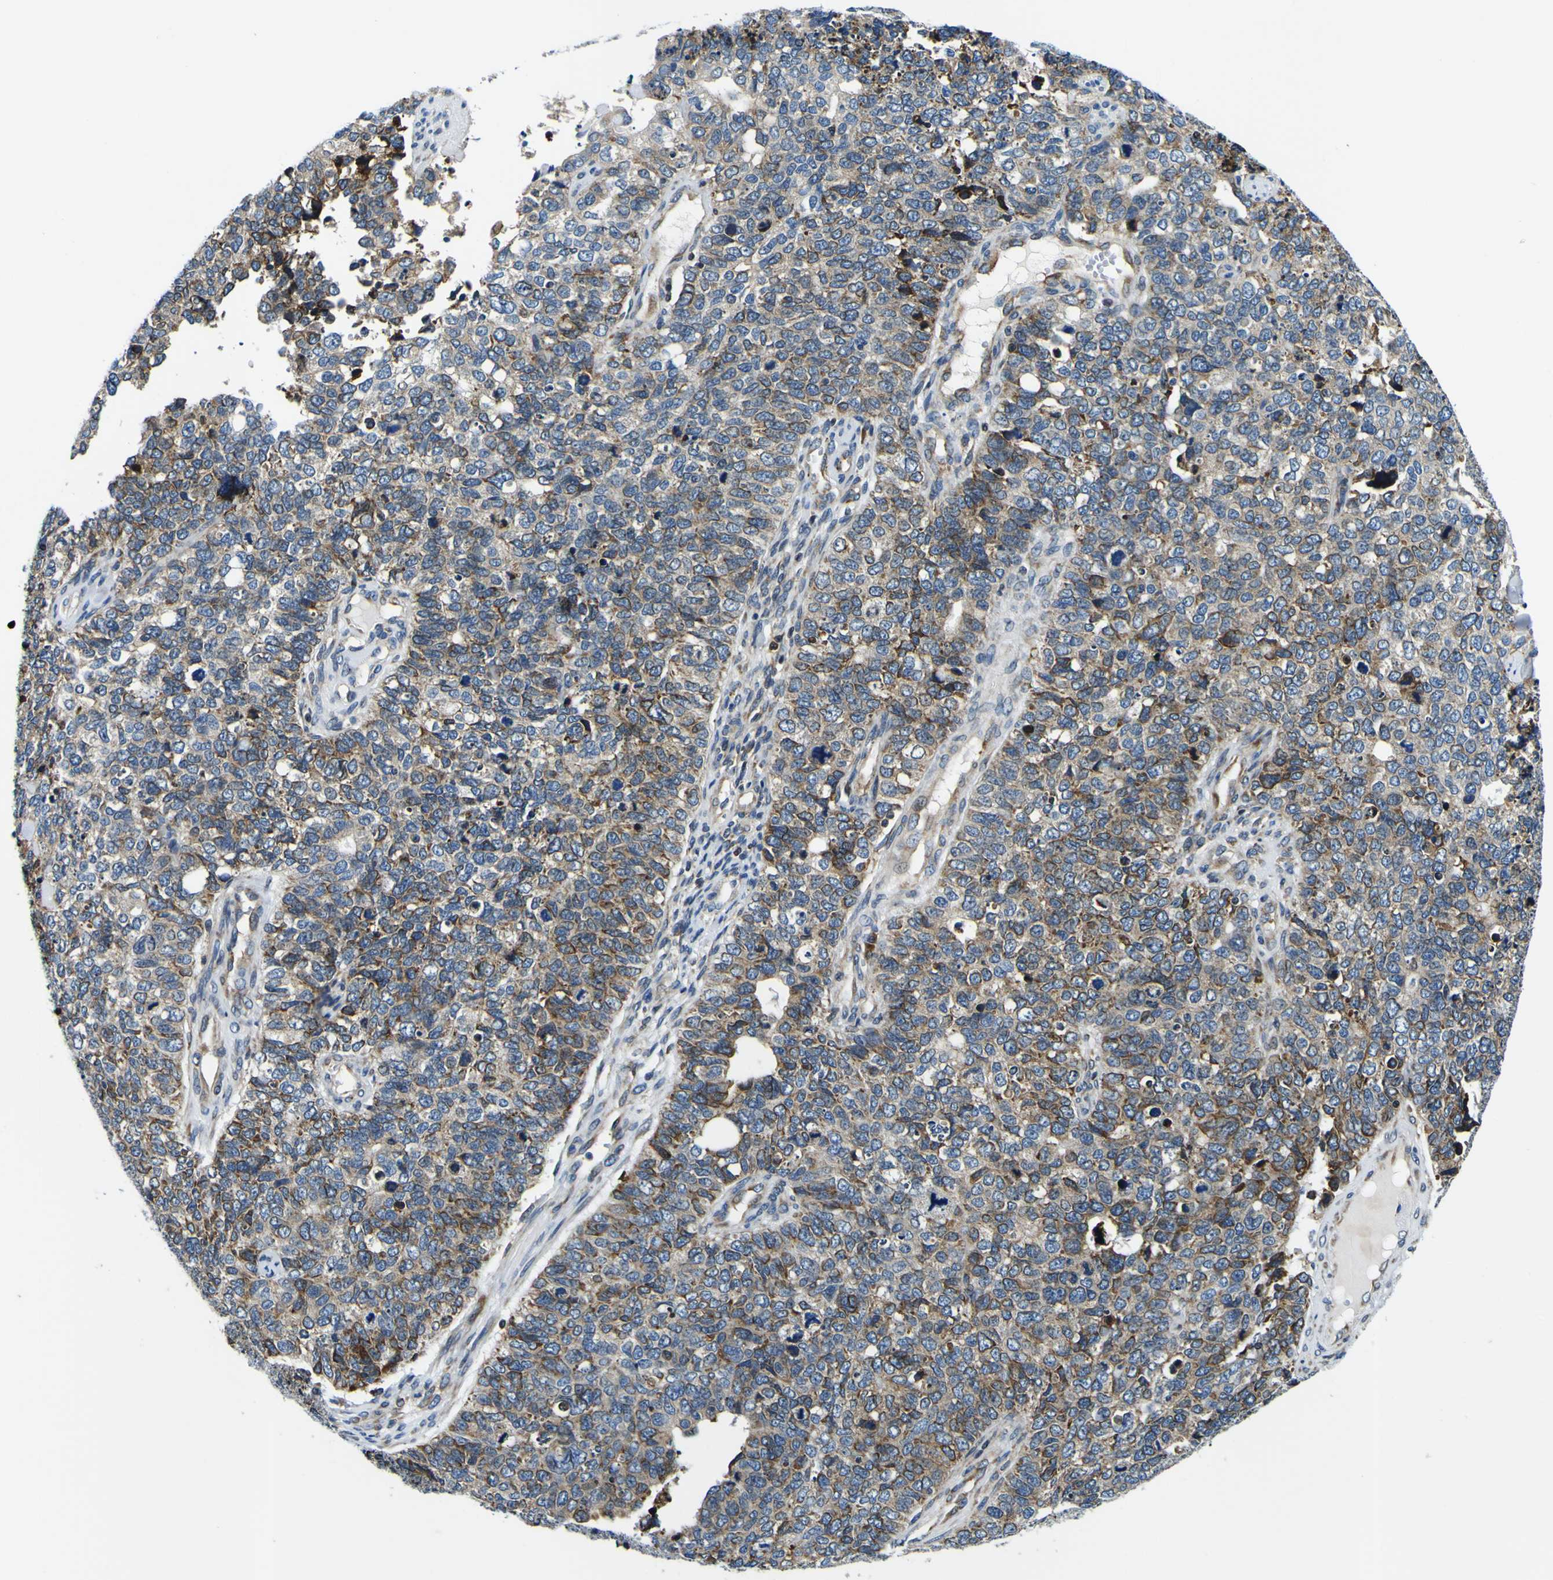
{"staining": {"intensity": "moderate", "quantity": "25%-75%", "location": "cytoplasmic/membranous"}, "tissue": "cervical cancer", "cell_type": "Tumor cells", "image_type": "cancer", "snomed": [{"axis": "morphology", "description": "Squamous cell carcinoma, NOS"}, {"axis": "topography", "description": "Cervix"}], "caption": "Cervical cancer tissue reveals moderate cytoplasmic/membranous staining in about 25%-75% of tumor cells, visualized by immunohistochemistry.", "gene": "NLRP3", "patient": {"sex": "female", "age": 63}}